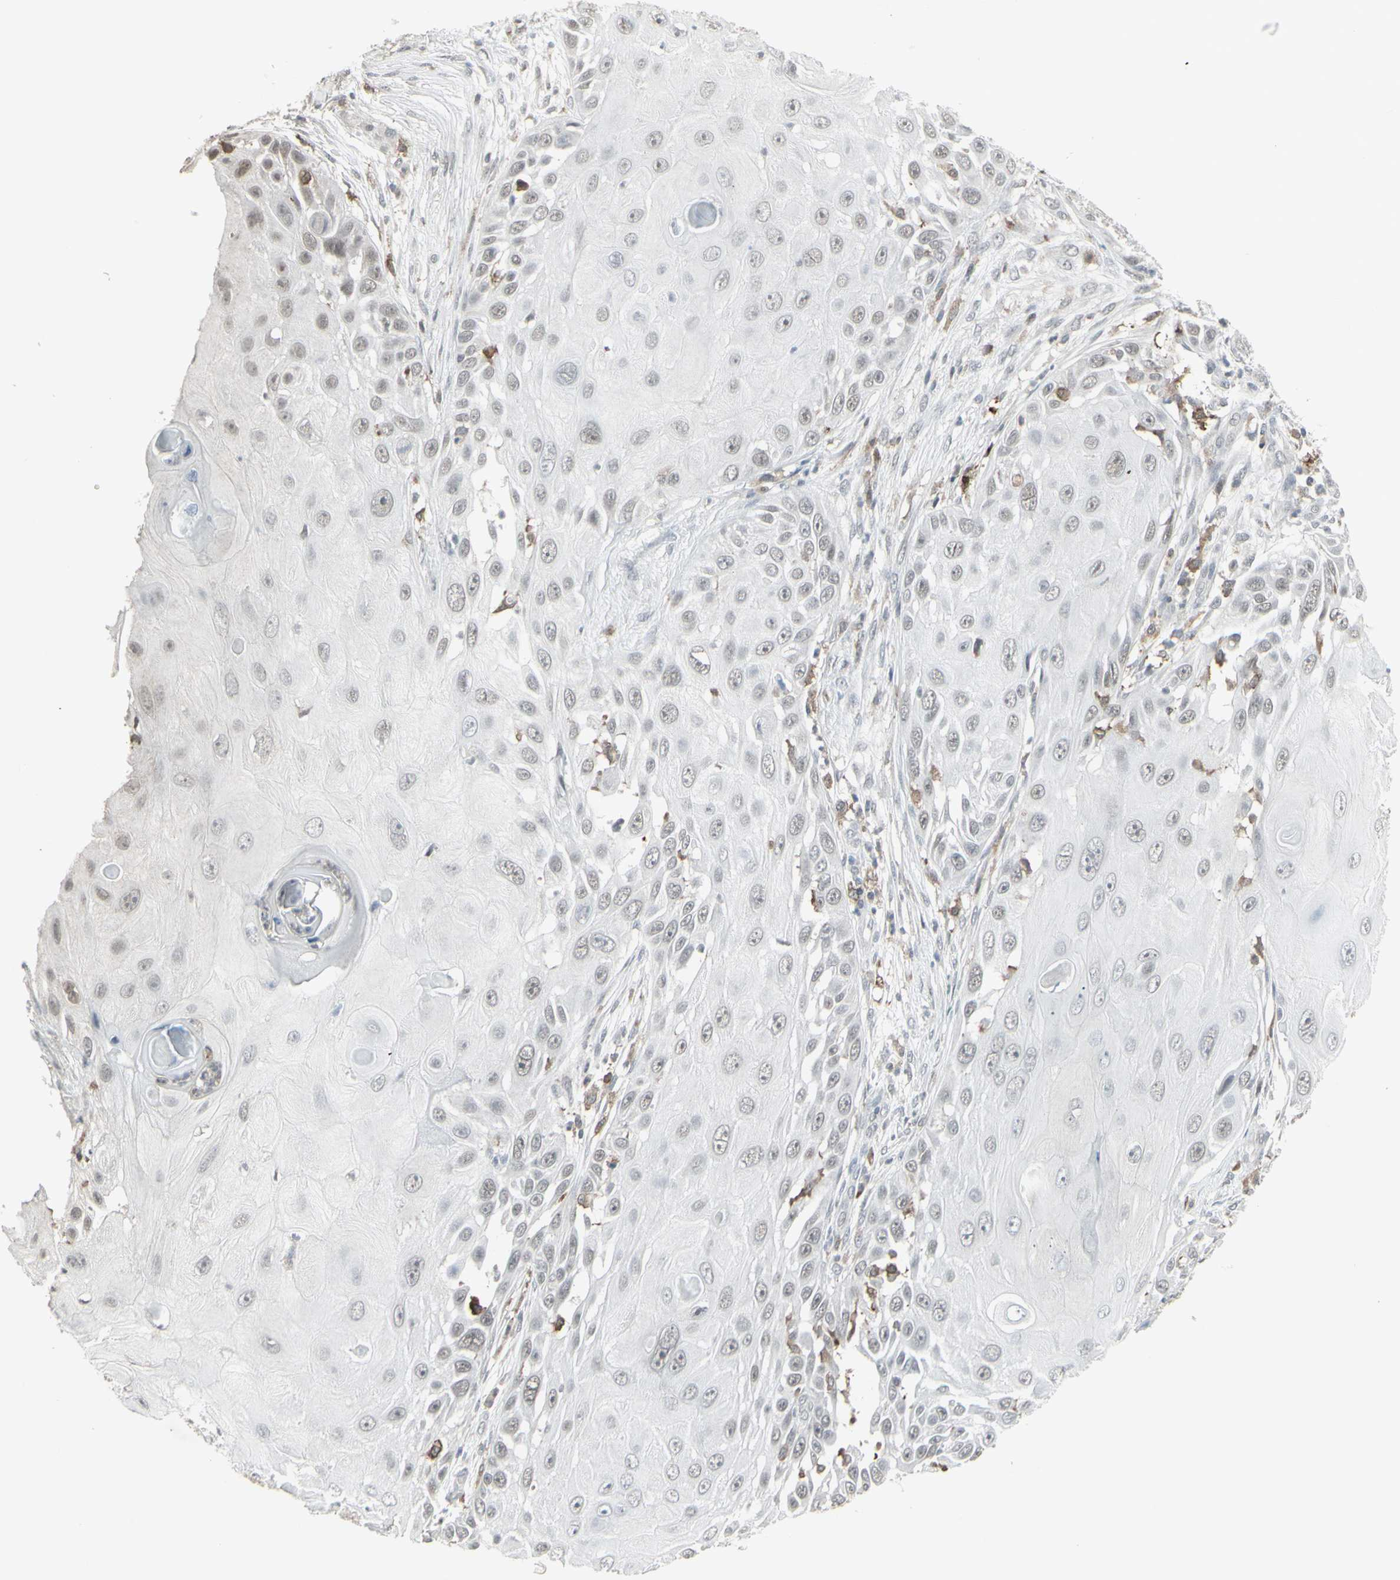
{"staining": {"intensity": "negative", "quantity": "none", "location": "none"}, "tissue": "skin cancer", "cell_type": "Tumor cells", "image_type": "cancer", "snomed": [{"axis": "morphology", "description": "Squamous cell carcinoma, NOS"}, {"axis": "topography", "description": "Skin"}], "caption": "The micrograph shows no staining of tumor cells in skin squamous cell carcinoma. (DAB IHC with hematoxylin counter stain).", "gene": "SAMSN1", "patient": {"sex": "female", "age": 44}}